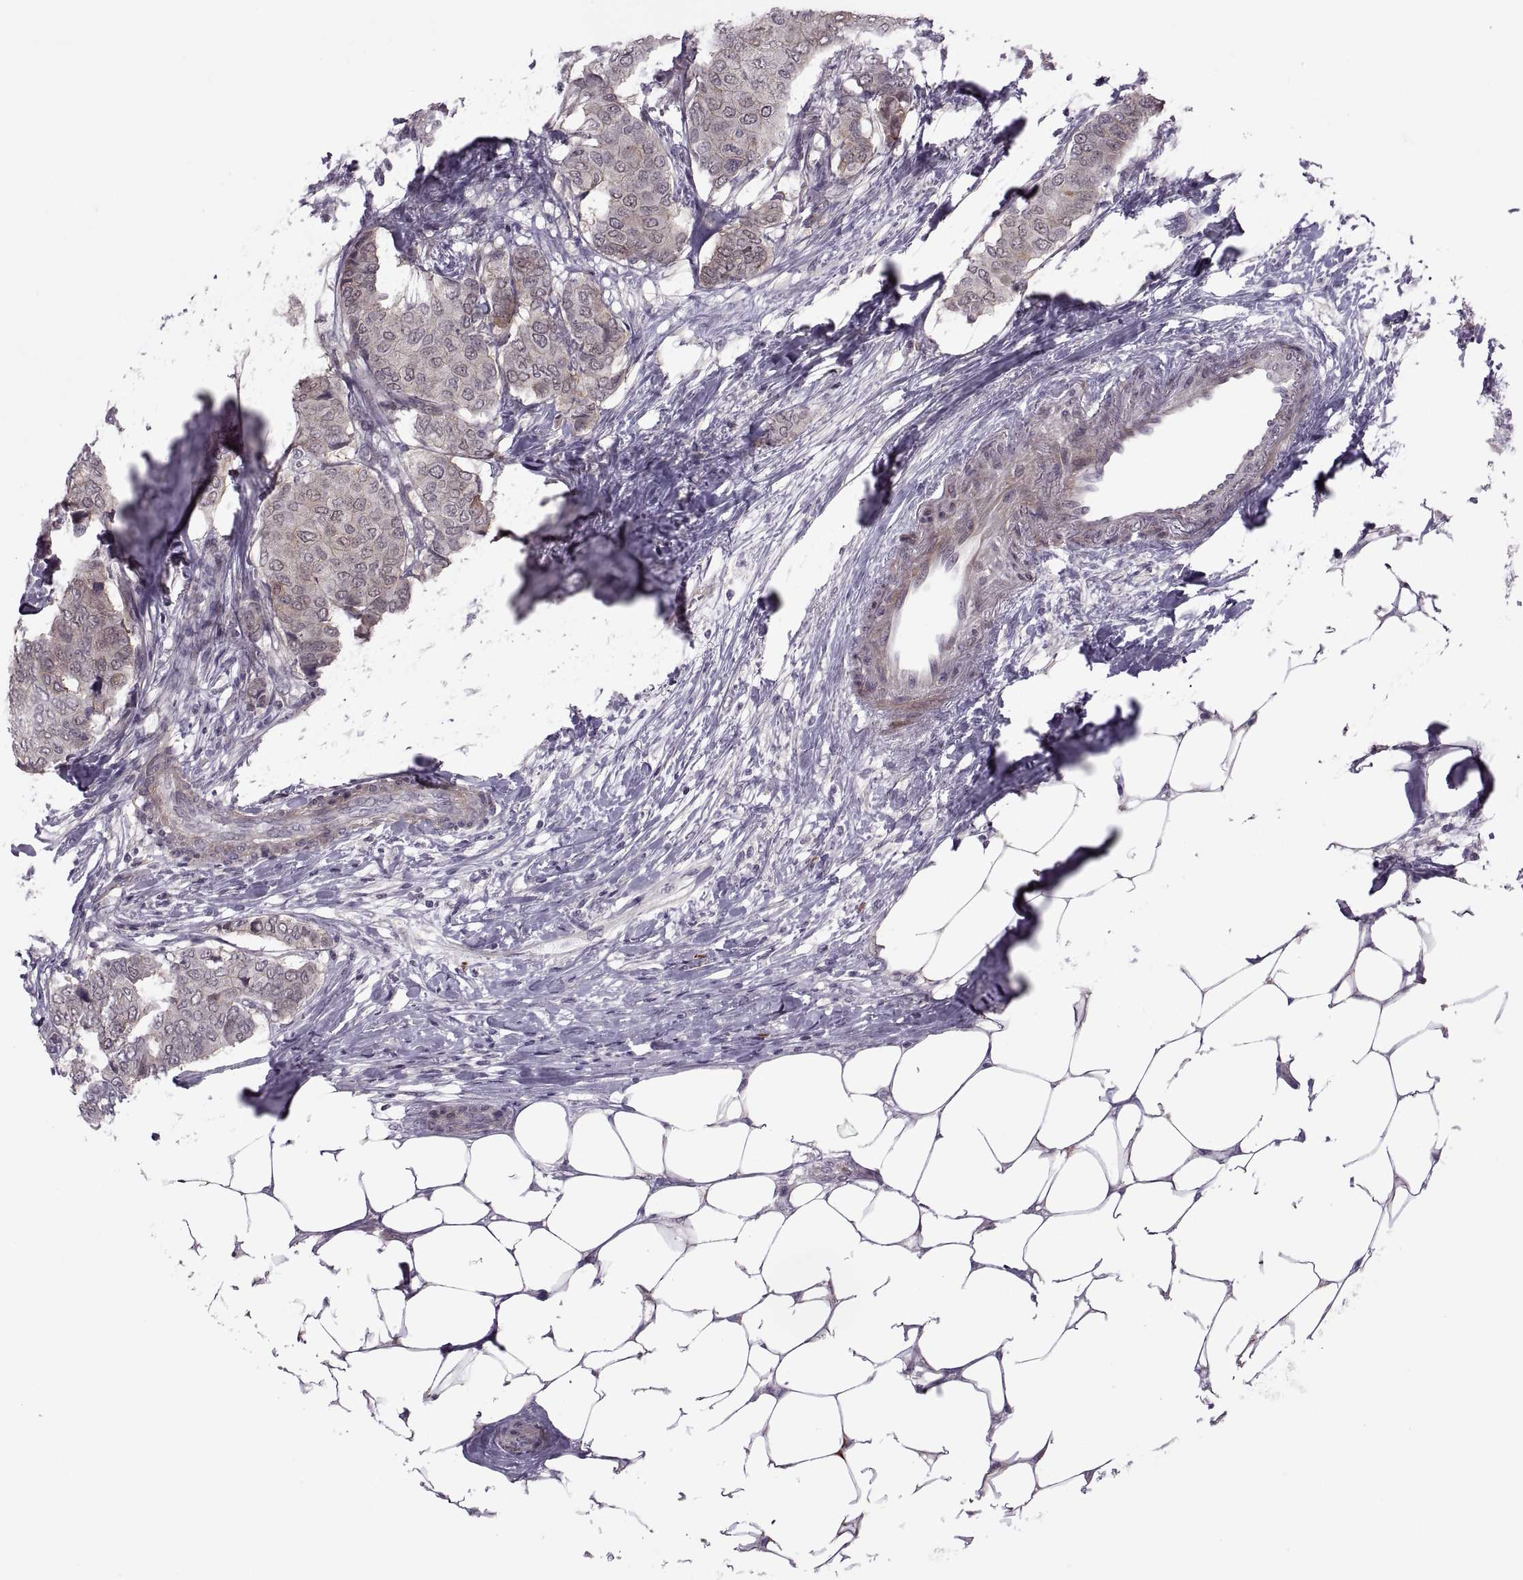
{"staining": {"intensity": "moderate", "quantity": ">75%", "location": "cytoplasmic/membranous"}, "tissue": "breast cancer", "cell_type": "Tumor cells", "image_type": "cancer", "snomed": [{"axis": "morphology", "description": "Duct carcinoma"}, {"axis": "topography", "description": "Breast"}], "caption": "This is an image of immunohistochemistry staining of breast cancer (intraductal carcinoma), which shows moderate positivity in the cytoplasmic/membranous of tumor cells.", "gene": "ODF3", "patient": {"sex": "female", "age": 75}}